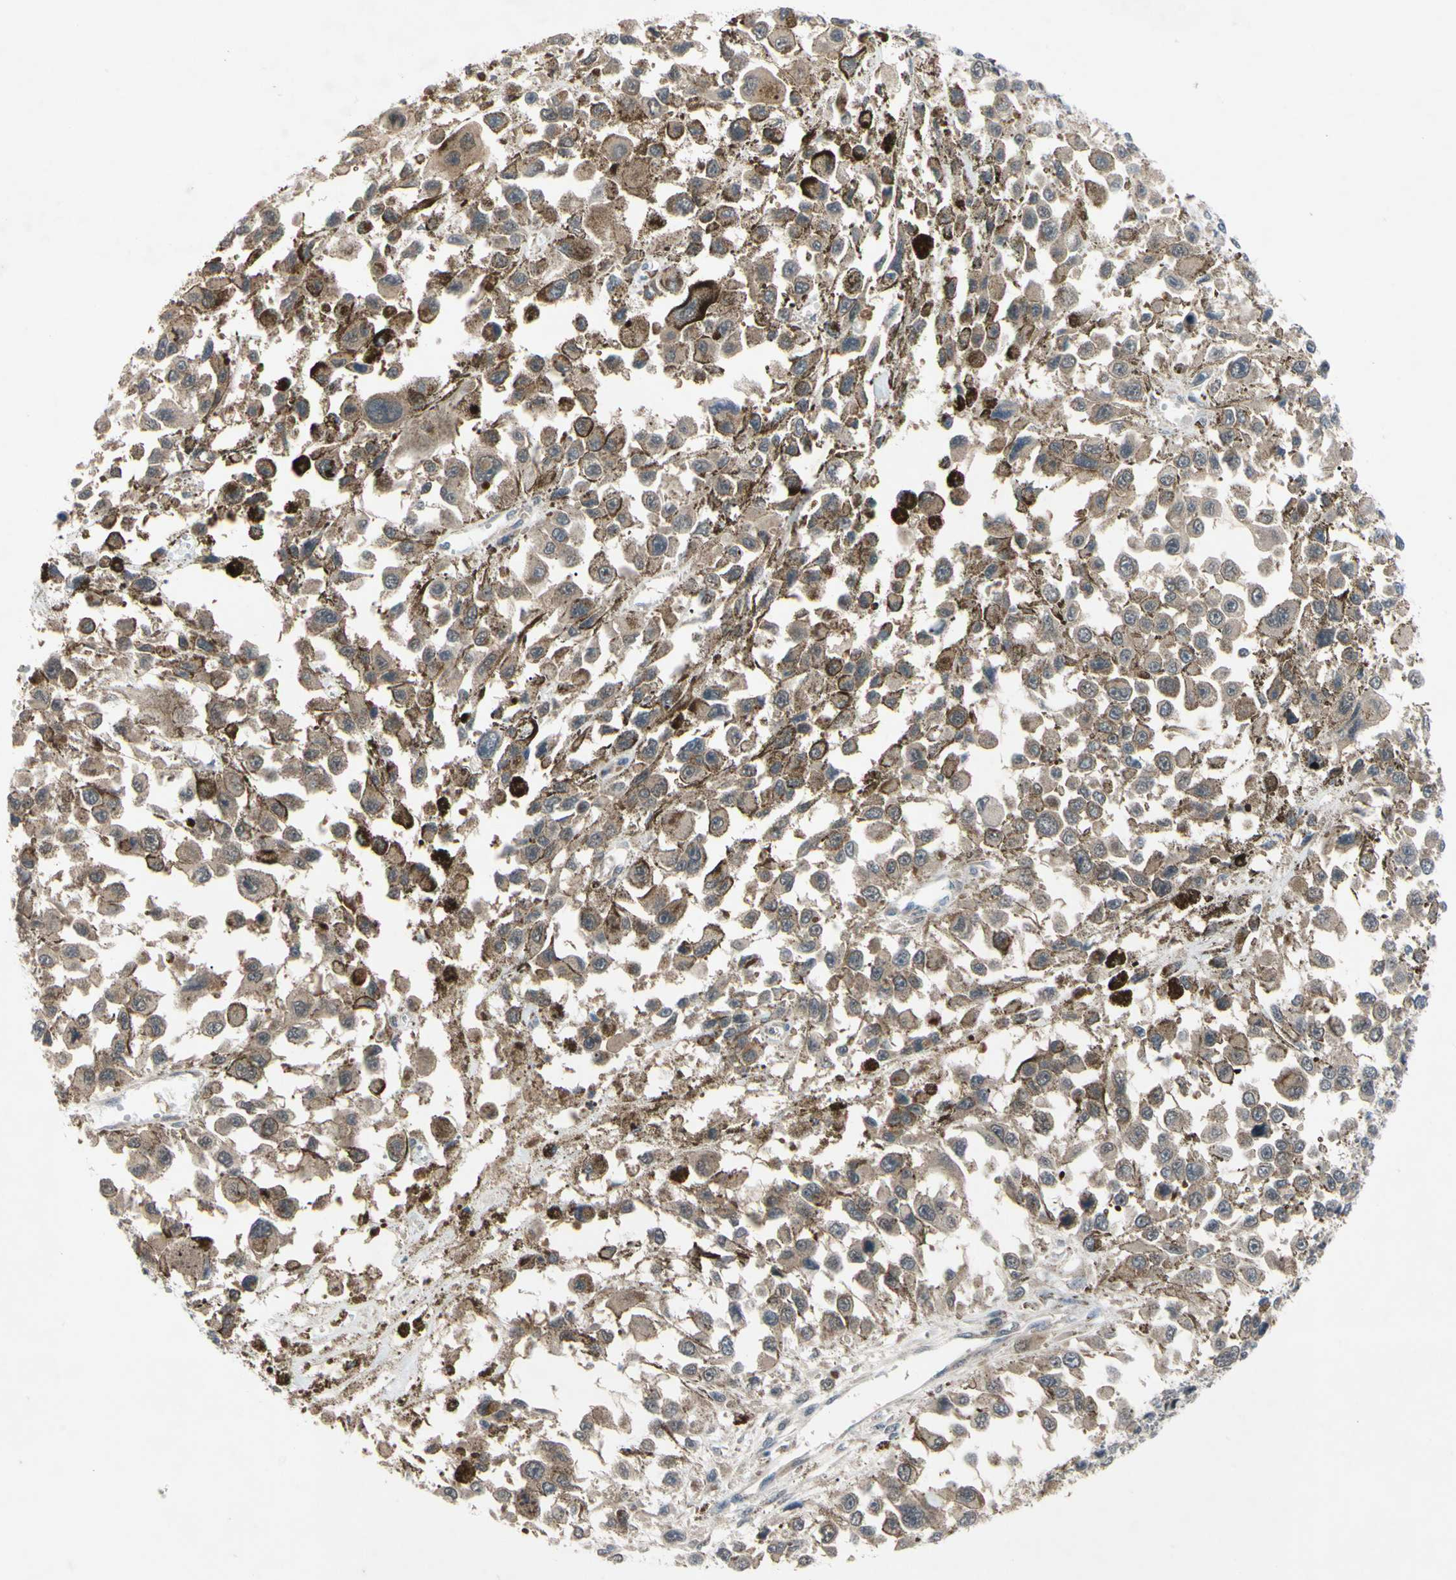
{"staining": {"intensity": "moderate", "quantity": ">75%", "location": "cytoplasmic/membranous"}, "tissue": "melanoma", "cell_type": "Tumor cells", "image_type": "cancer", "snomed": [{"axis": "morphology", "description": "Malignant melanoma, Metastatic site"}, {"axis": "topography", "description": "Lymph node"}], "caption": "Malignant melanoma (metastatic site) was stained to show a protein in brown. There is medium levels of moderate cytoplasmic/membranous positivity in approximately >75% of tumor cells.", "gene": "SVIL", "patient": {"sex": "male", "age": 59}}